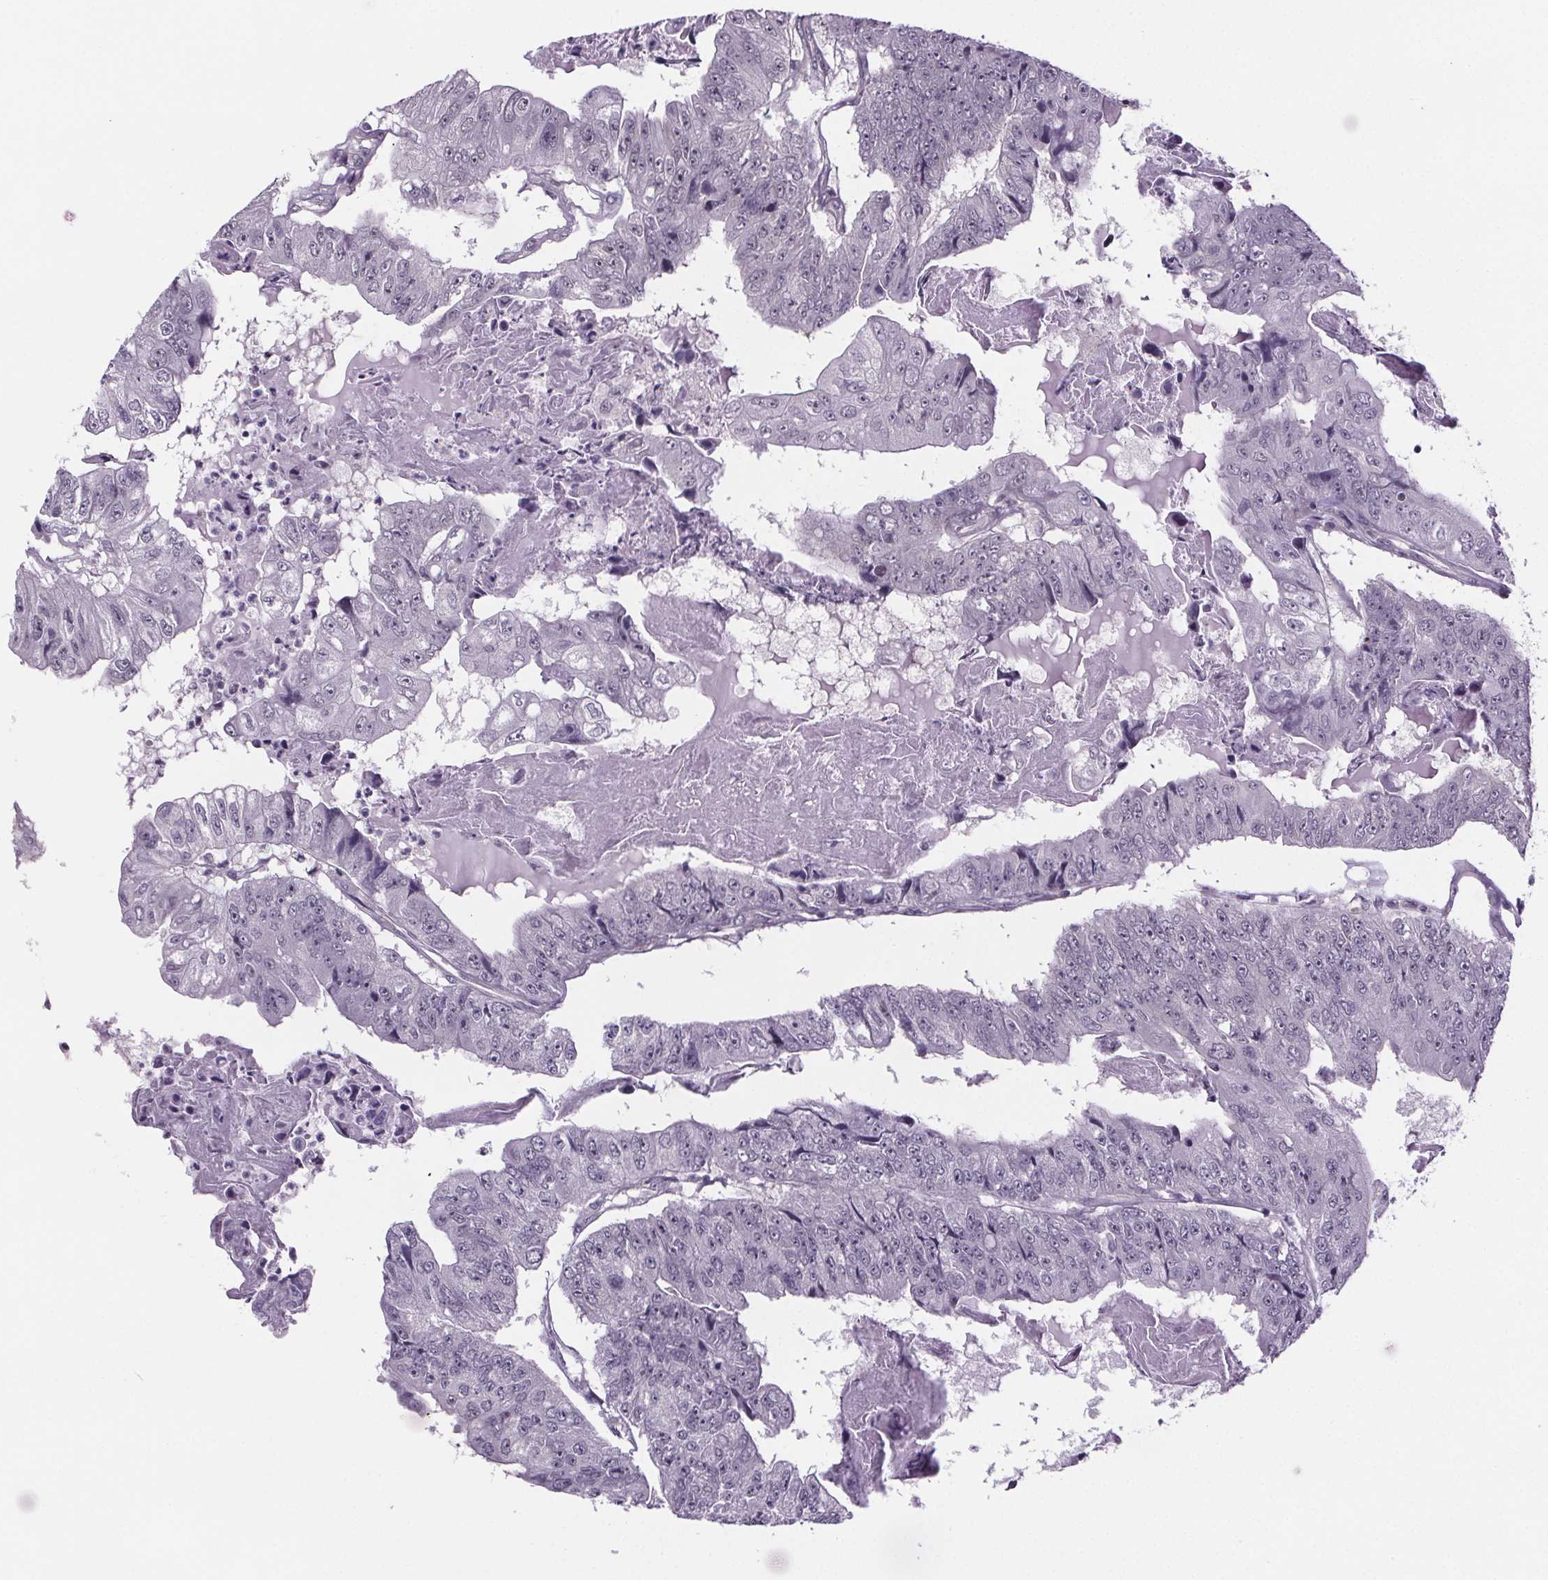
{"staining": {"intensity": "negative", "quantity": "none", "location": "none"}, "tissue": "colorectal cancer", "cell_type": "Tumor cells", "image_type": "cancer", "snomed": [{"axis": "morphology", "description": "Adenocarcinoma, NOS"}, {"axis": "topography", "description": "Colon"}], "caption": "Human adenocarcinoma (colorectal) stained for a protein using immunohistochemistry (IHC) exhibits no positivity in tumor cells.", "gene": "TTC12", "patient": {"sex": "female", "age": 67}}